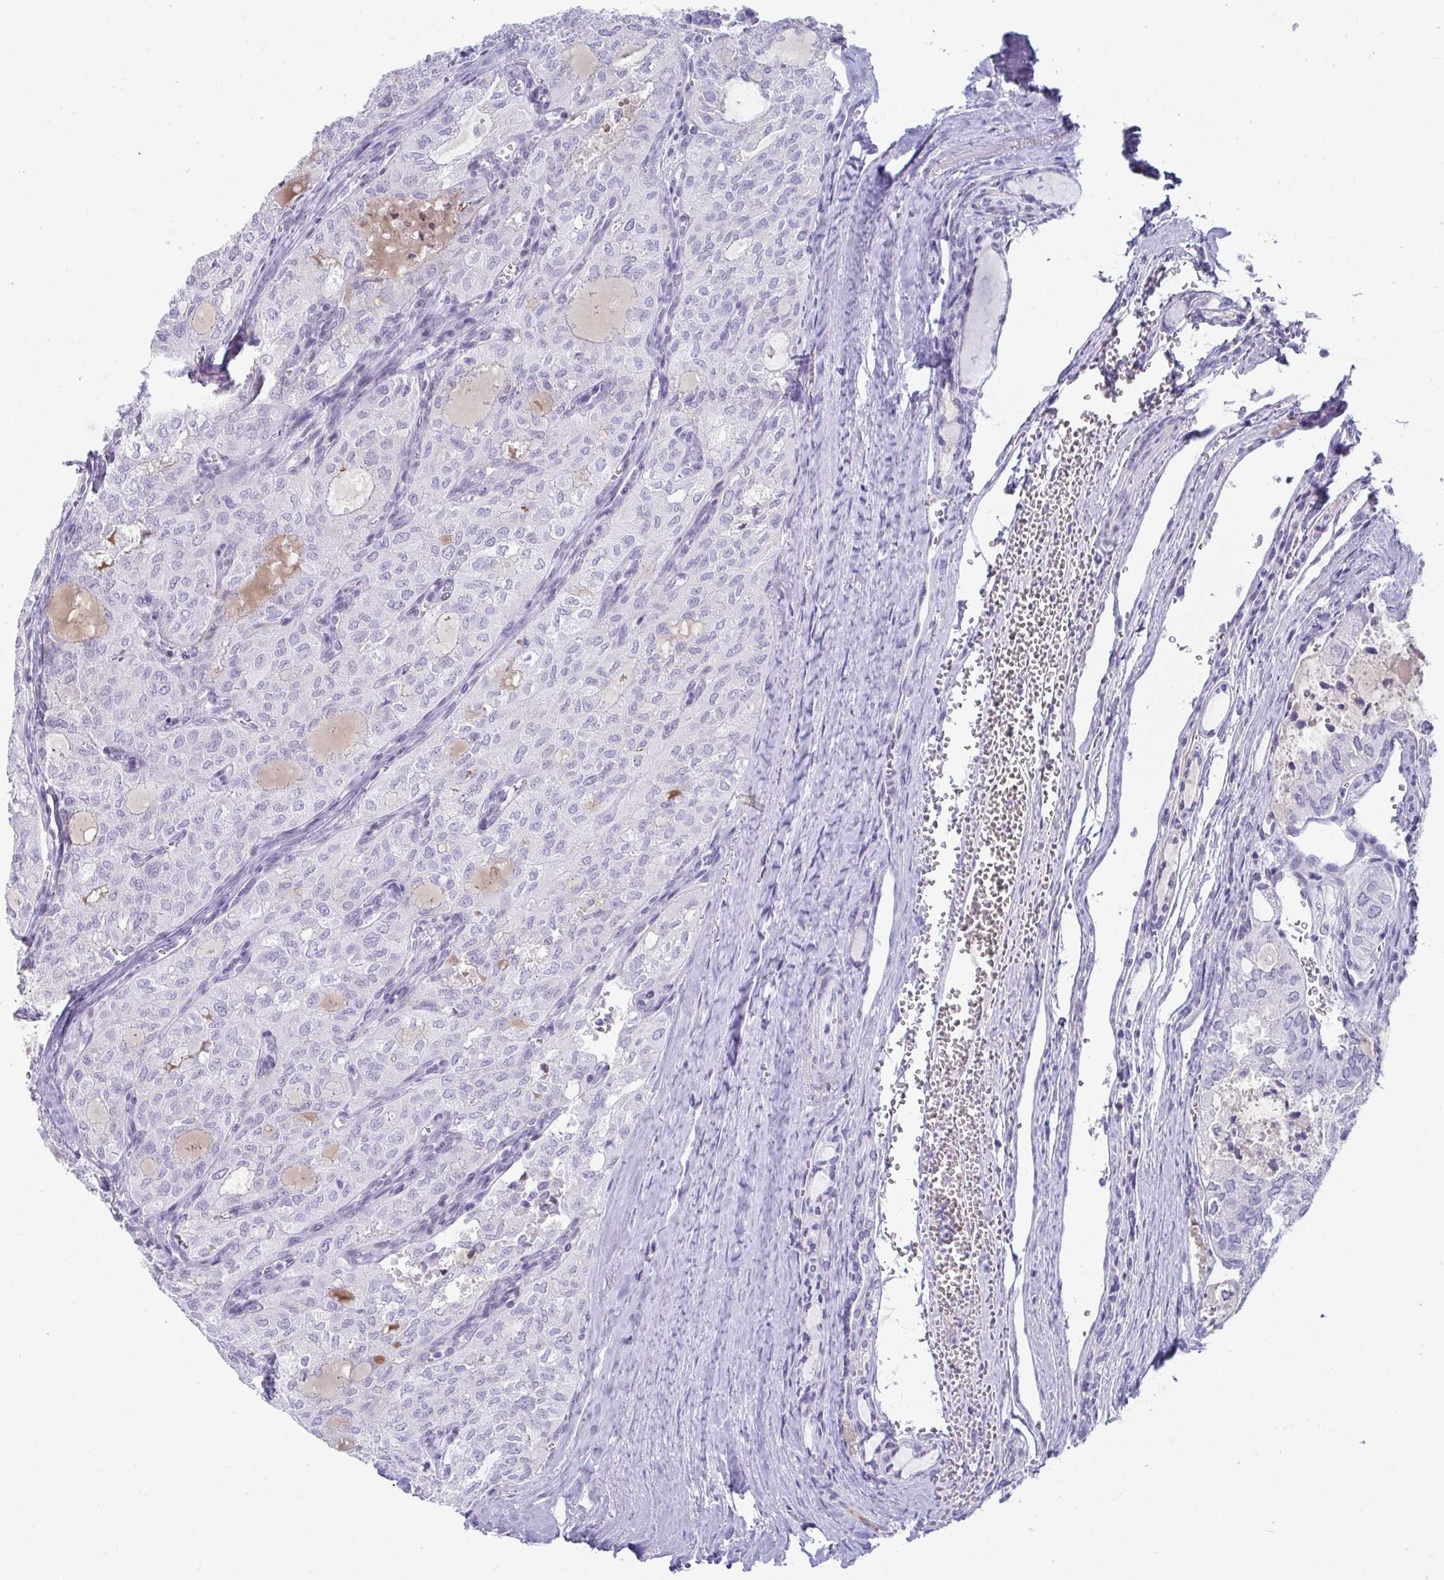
{"staining": {"intensity": "negative", "quantity": "none", "location": "none"}, "tissue": "thyroid cancer", "cell_type": "Tumor cells", "image_type": "cancer", "snomed": [{"axis": "morphology", "description": "Follicular adenoma carcinoma, NOS"}, {"axis": "topography", "description": "Thyroid gland"}], "caption": "Protein analysis of thyroid follicular adenoma carcinoma exhibits no significant staining in tumor cells.", "gene": "NPY", "patient": {"sex": "male", "age": 75}}